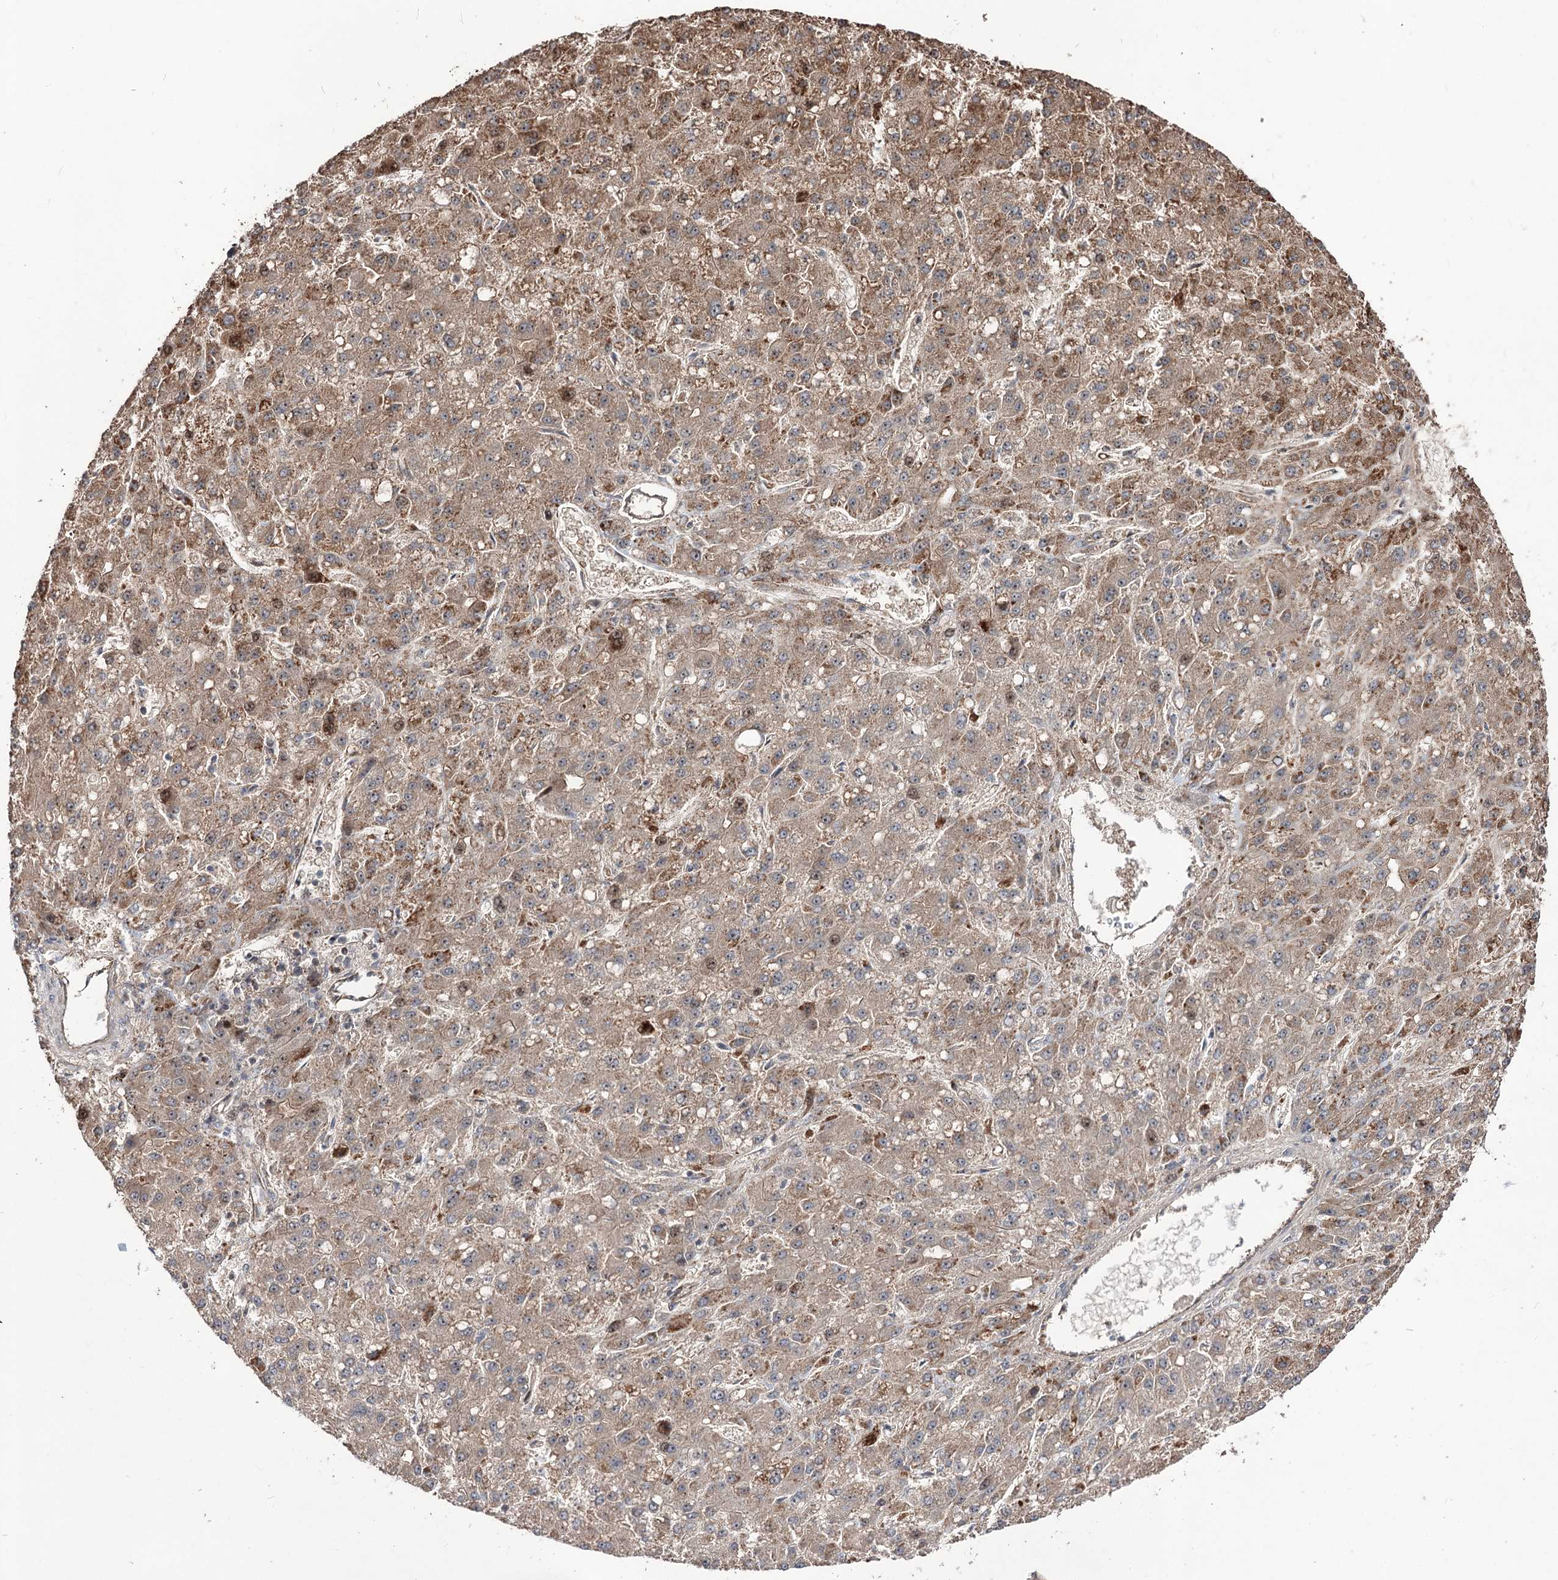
{"staining": {"intensity": "moderate", "quantity": ">75%", "location": "cytoplasmic/membranous"}, "tissue": "liver cancer", "cell_type": "Tumor cells", "image_type": "cancer", "snomed": [{"axis": "morphology", "description": "Carcinoma, Hepatocellular, NOS"}, {"axis": "topography", "description": "Liver"}], "caption": "IHC (DAB (3,3'-diaminobenzidine)) staining of human liver cancer exhibits moderate cytoplasmic/membranous protein positivity in approximately >75% of tumor cells. The protein of interest is shown in brown color, while the nuclei are stained blue.", "gene": "CPNE8", "patient": {"sex": "male", "age": 67}}